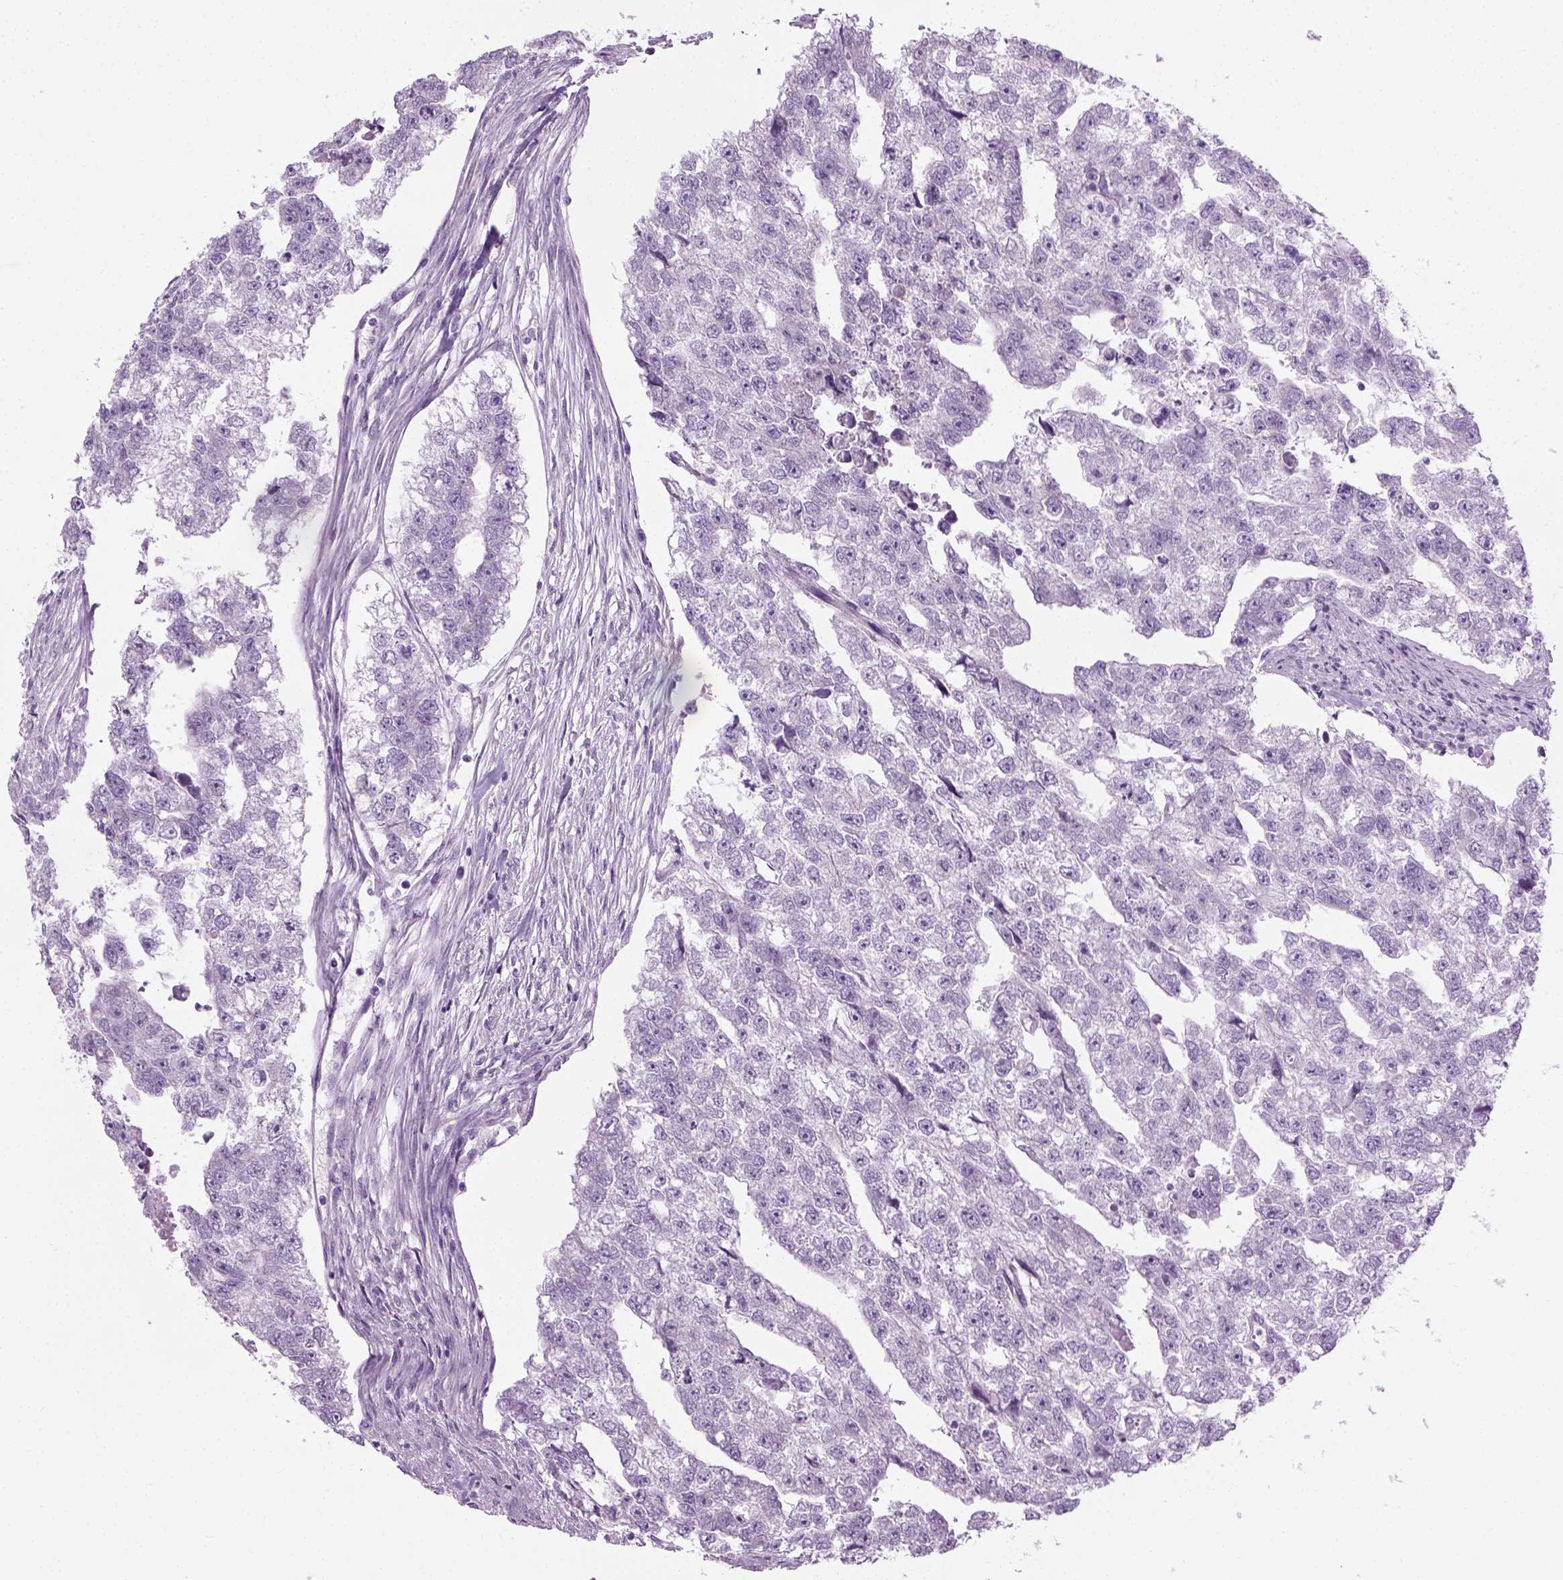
{"staining": {"intensity": "negative", "quantity": "none", "location": "none"}, "tissue": "testis cancer", "cell_type": "Tumor cells", "image_type": "cancer", "snomed": [{"axis": "morphology", "description": "Carcinoma, Embryonal, NOS"}, {"axis": "morphology", "description": "Teratoma, malignant, NOS"}, {"axis": "topography", "description": "Testis"}], "caption": "DAB (3,3'-diaminobenzidine) immunohistochemical staining of embryonal carcinoma (testis) reveals no significant positivity in tumor cells. The staining is performed using DAB (3,3'-diaminobenzidine) brown chromogen with nuclei counter-stained in using hematoxylin.", "gene": "CIBAR2", "patient": {"sex": "male", "age": 44}}